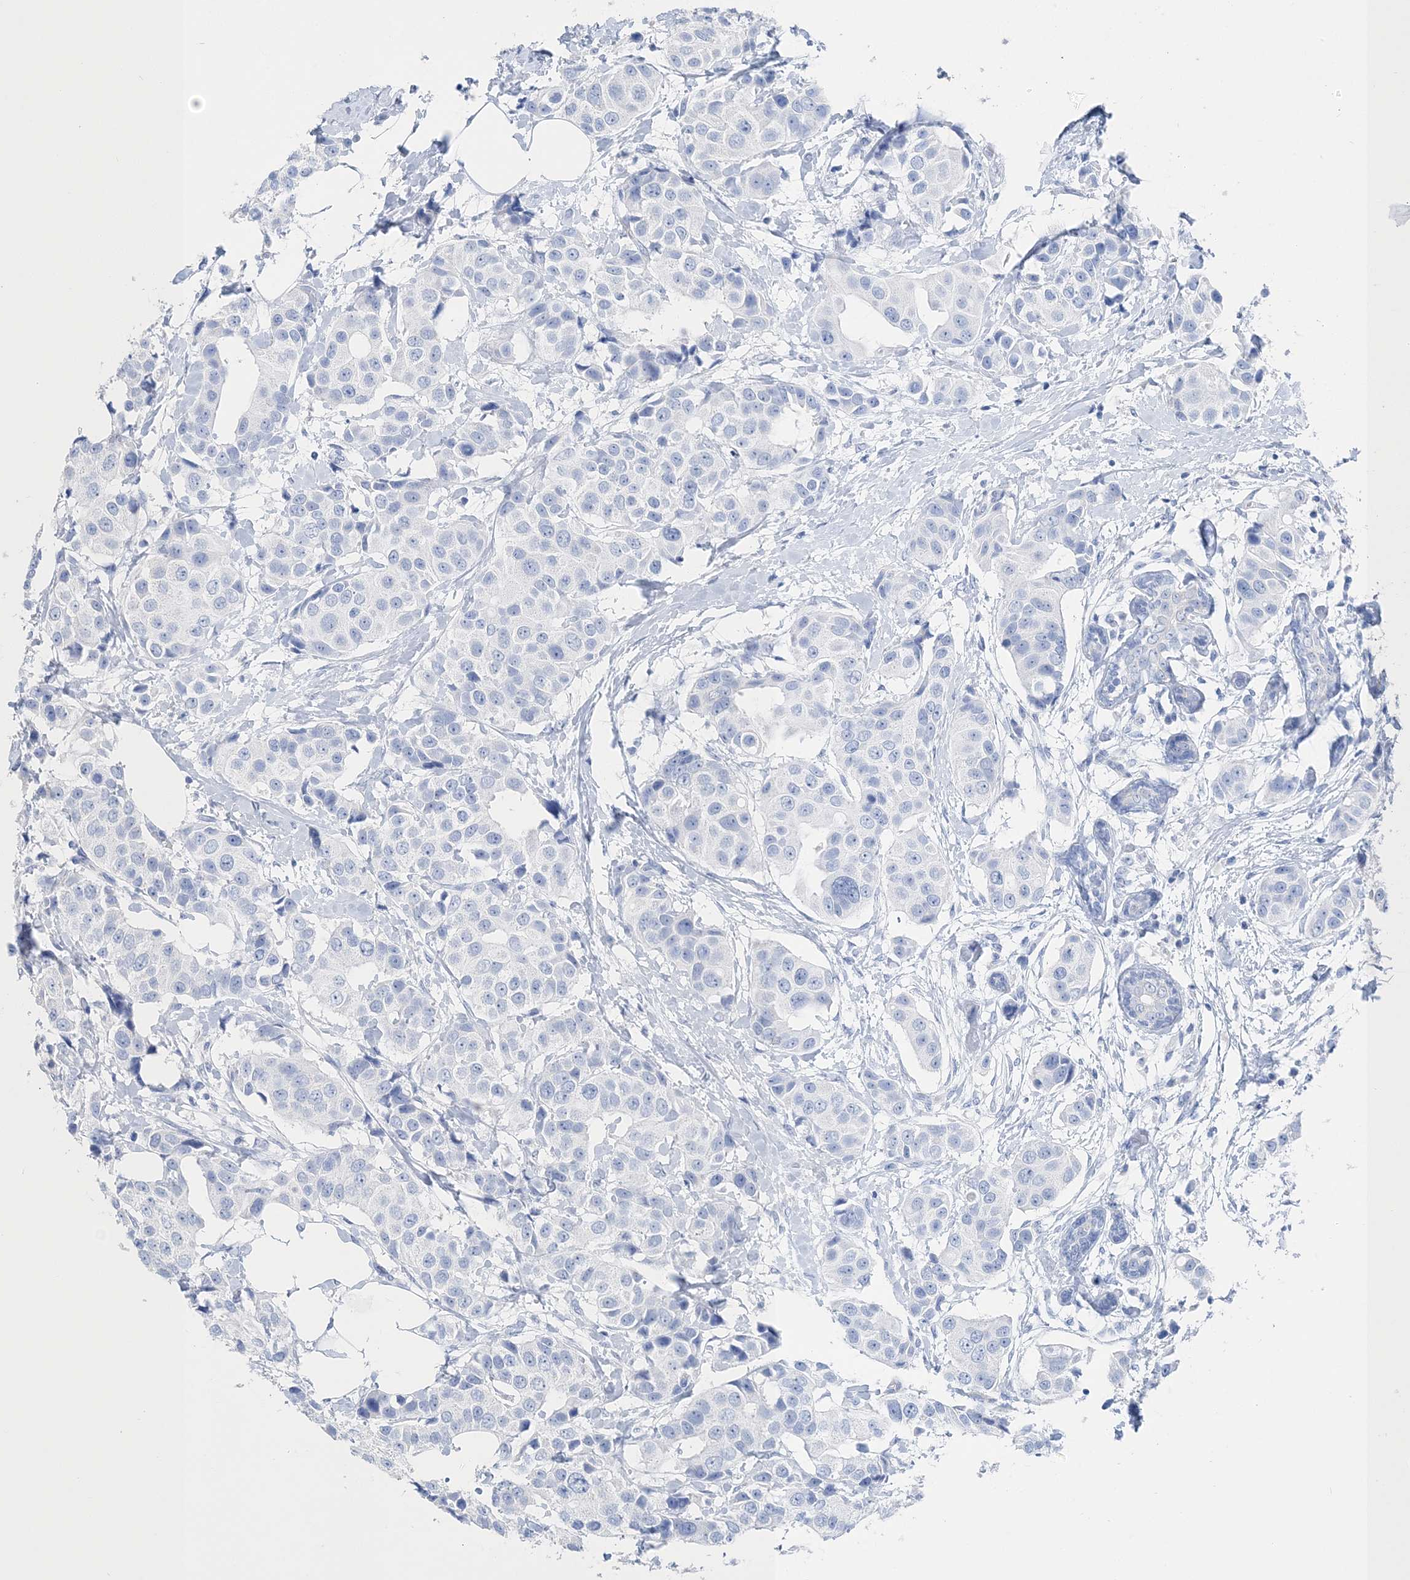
{"staining": {"intensity": "negative", "quantity": "none", "location": "none"}, "tissue": "breast cancer", "cell_type": "Tumor cells", "image_type": "cancer", "snomed": [{"axis": "morphology", "description": "Normal tissue, NOS"}, {"axis": "morphology", "description": "Duct carcinoma"}, {"axis": "topography", "description": "Breast"}], "caption": "There is no significant staining in tumor cells of intraductal carcinoma (breast).", "gene": "TSPYL6", "patient": {"sex": "female", "age": 39}}